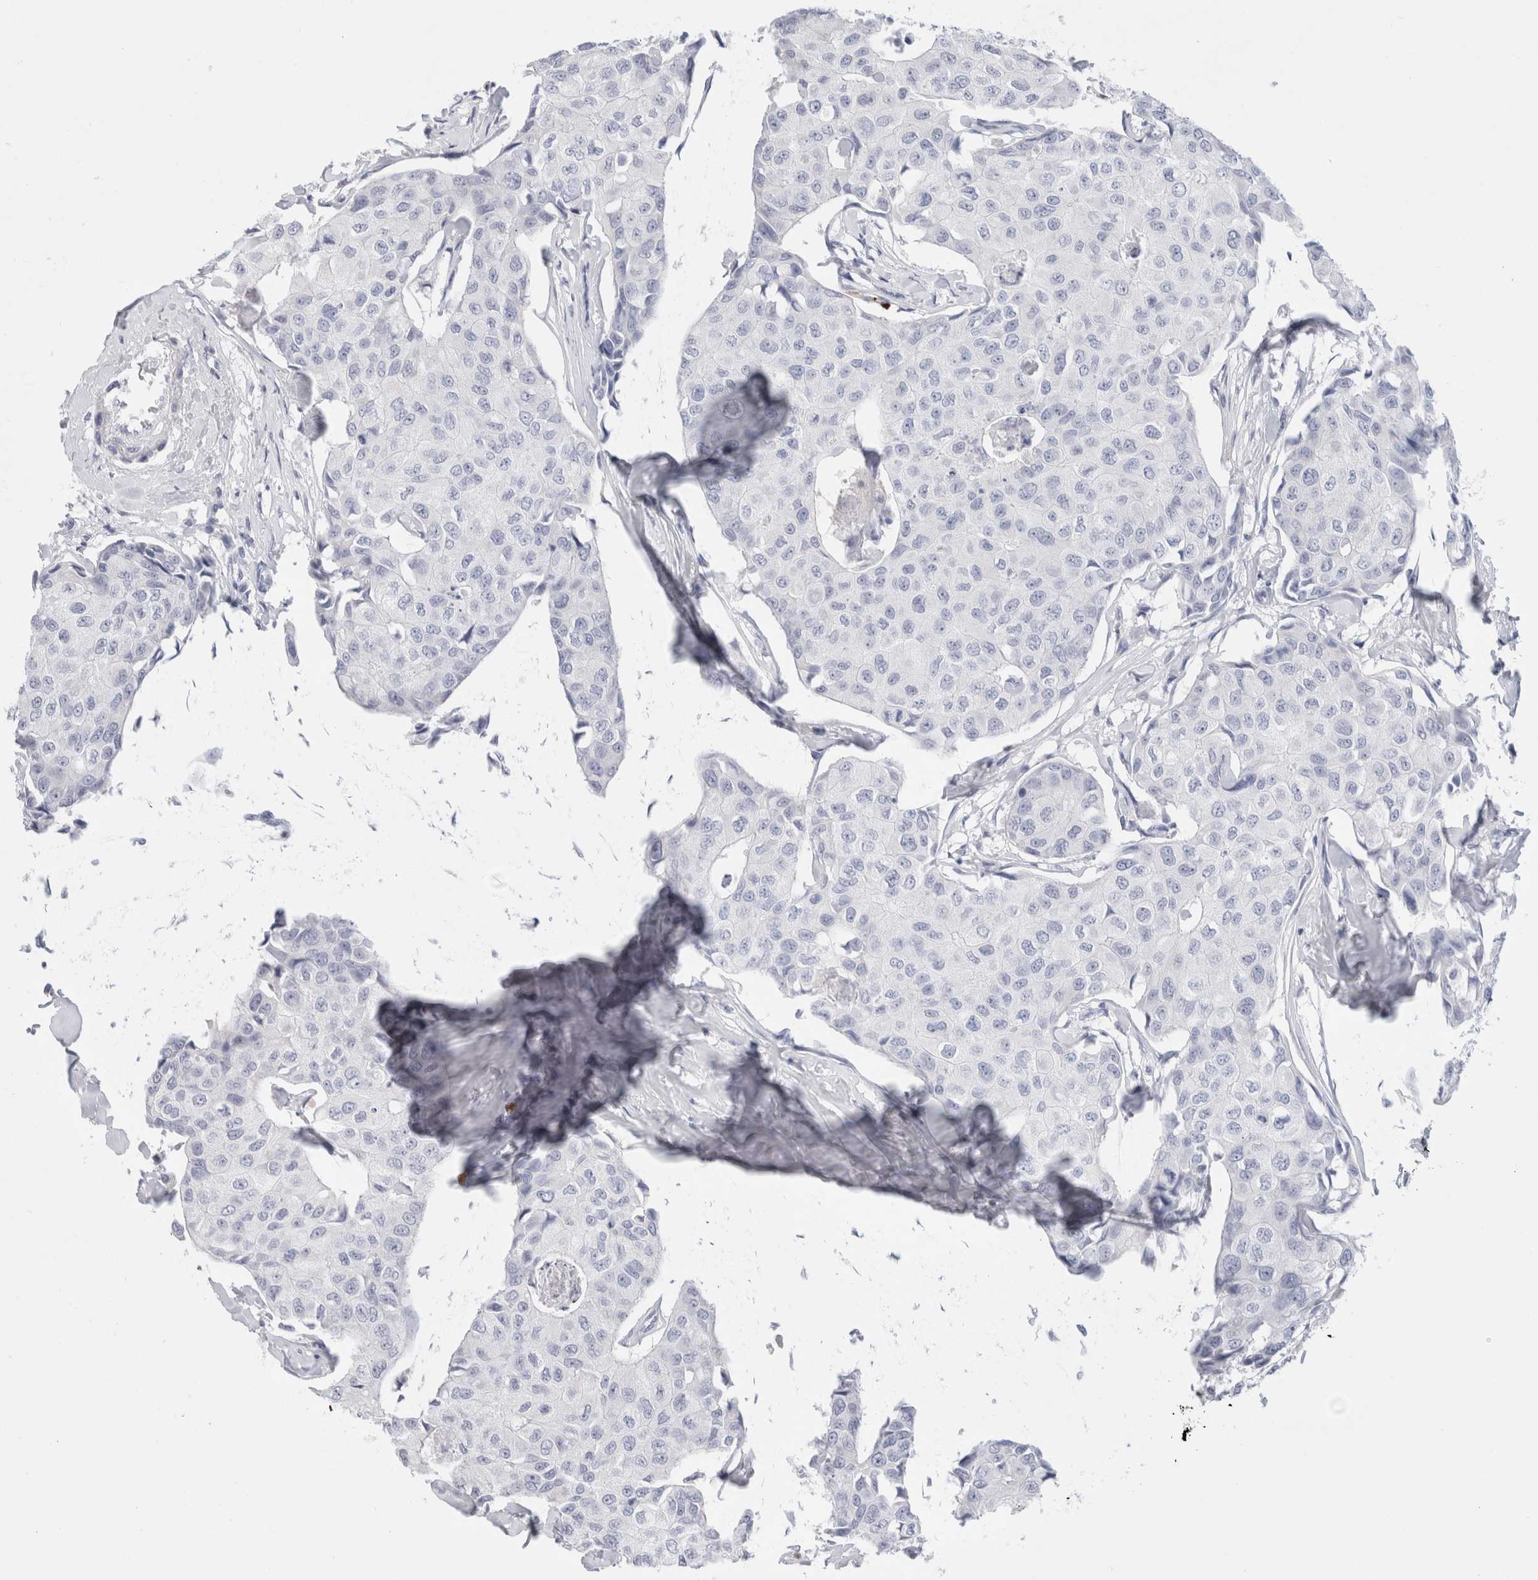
{"staining": {"intensity": "negative", "quantity": "none", "location": "none"}, "tissue": "breast cancer", "cell_type": "Tumor cells", "image_type": "cancer", "snomed": [{"axis": "morphology", "description": "Duct carcinoma"}, {"axis": "topography", "description": "Breast"}], "caption": "There is no significant expression in tumor cells of breast cancer. Nuclei are stained in blue.", "gene": "MUC15", "patient": {"sex": "female", "age": 80}}